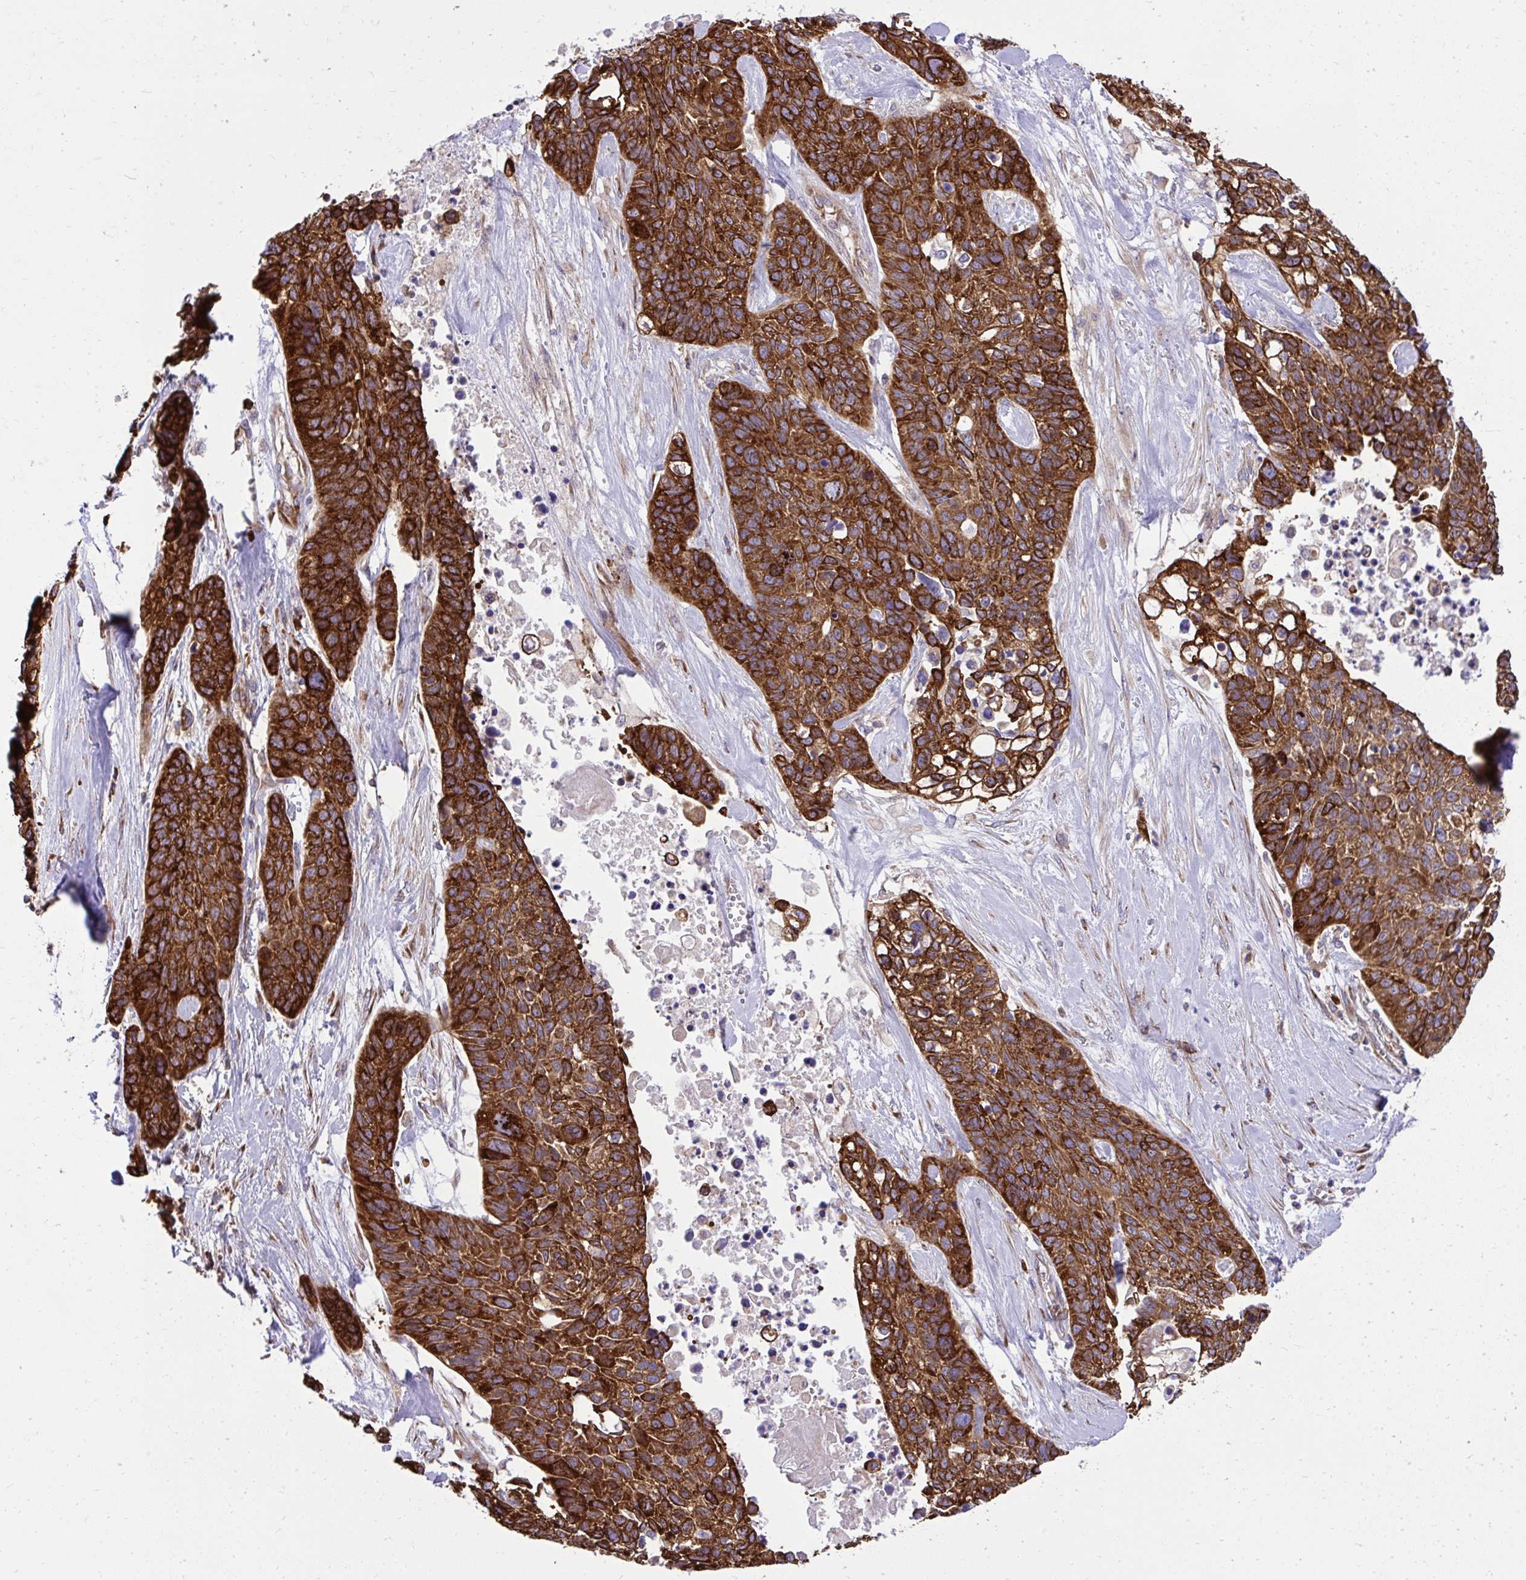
{"staining": {"intensity": "strong", "quantity": ">75%", "location": "cytoplasmic/membranous"}, "tissue": "lung cancer", "cell_type": "Tumor cells", "image_type": "cancer", "snomed": [{"axis": "morphology", "description": "Squamous cell carcinoma, NOS"}, {"axis": "topography", "description": "Lung"}], "caption": "Immunohistochemical staining of lung squamous cell carcinoma demonstrates strong cytoplasmic/membranous protein staining in approximately >75% of tumor cells.", "gene": "NMNAT3", "patient": {"sex": "male", "age": 62}}